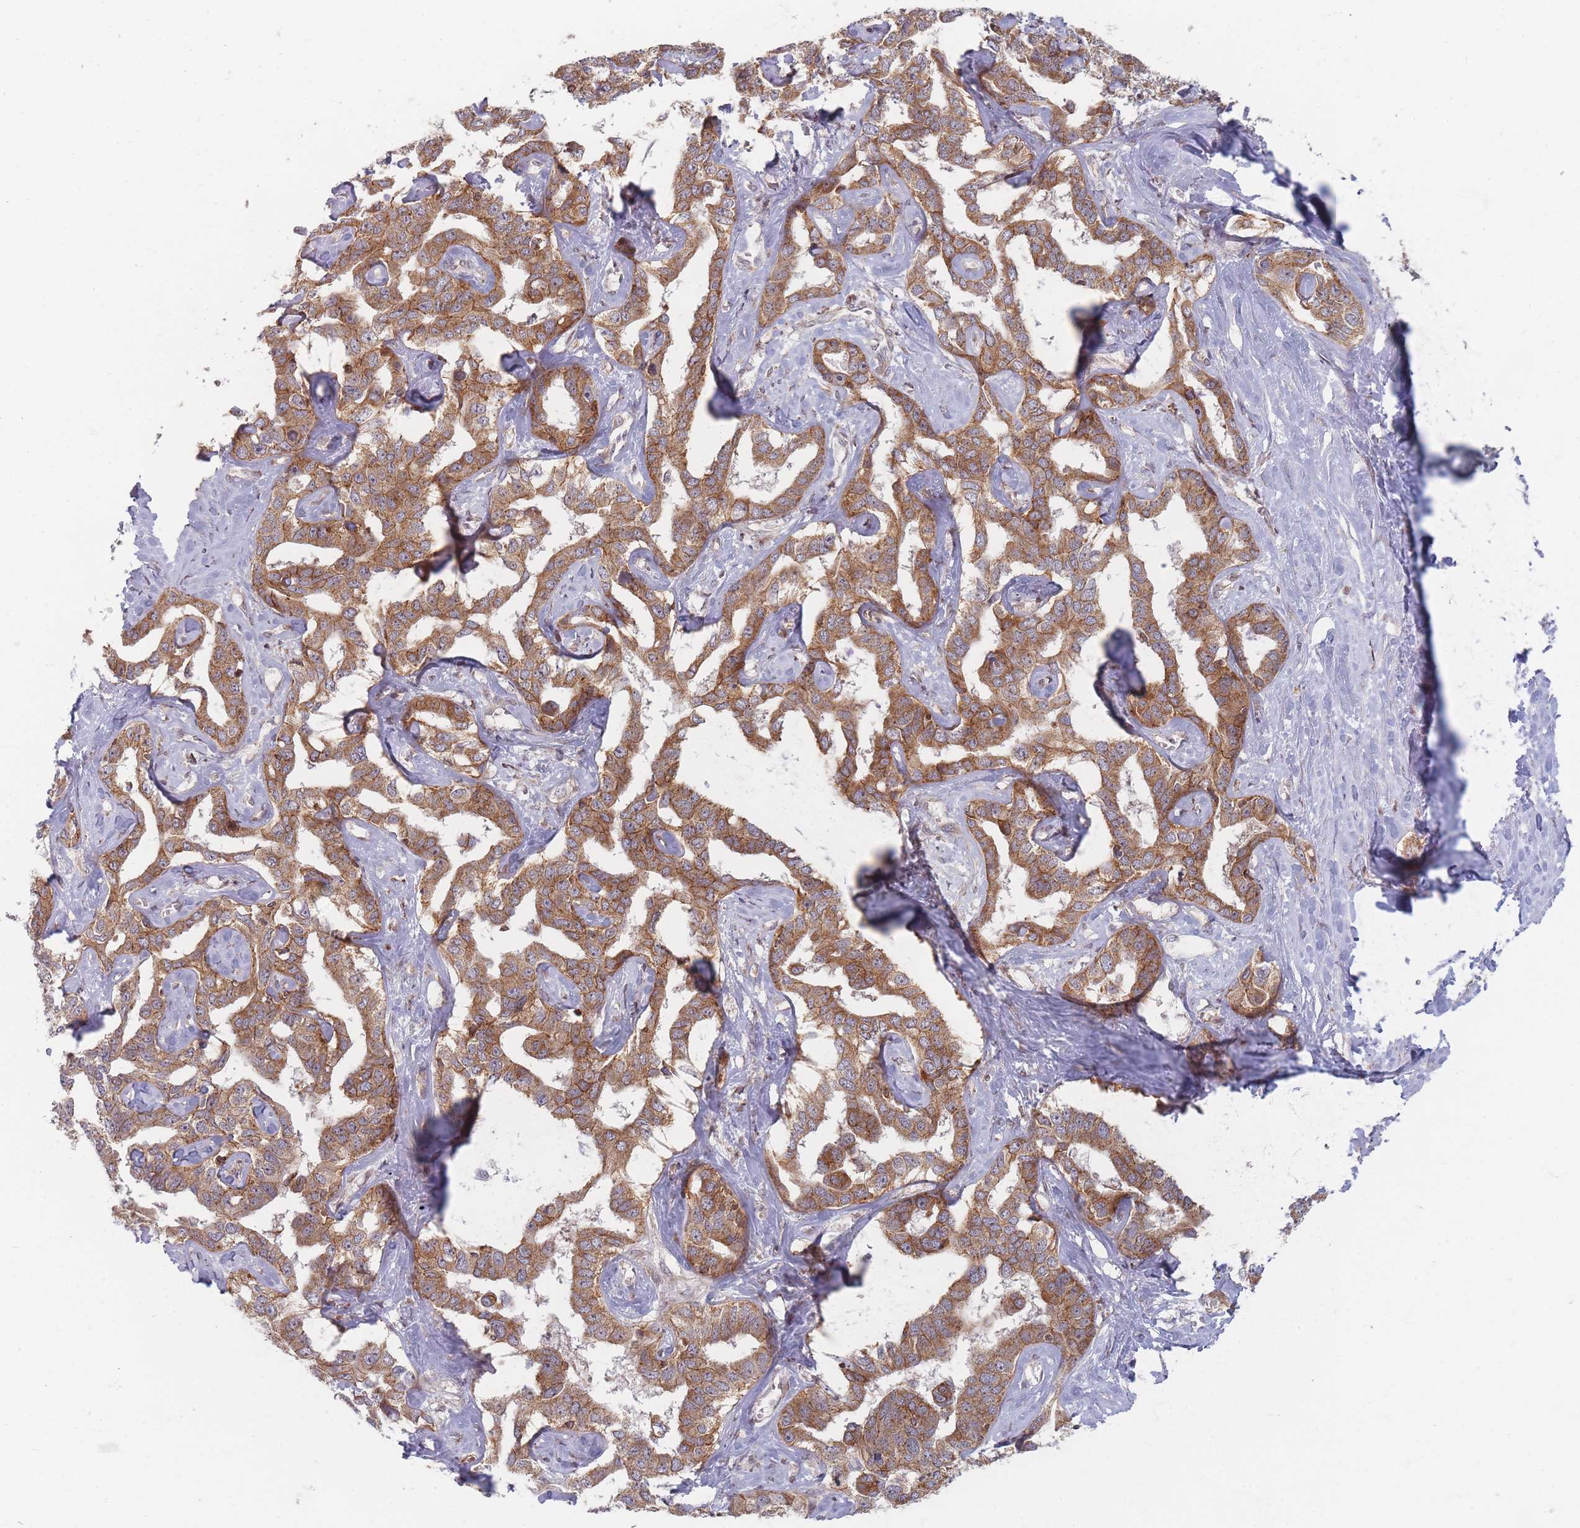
{"staining": {"intensity": "moderate", "quantity": ">75%", "location": "cytoplasmic/membranous"}, "tissue": "liver cancer", "cell_type": "Tumor cells", "image_type": "cancer", "snomed": [{"axis": "morphology", "description": "Cholangiocarcinoma"}, {"axis": "topography", "description": "Liver"}], "caption": "A high-resolution histopathology image shows immunohistochemistry staining of liver cancer (cholangiocarcinoma), which demonstrates moderate cytoplasmic/membranous positivity in approximately >75% of tumor cells.", "gene": "RADX", "patient": {"sex": "male", "age": 59}}